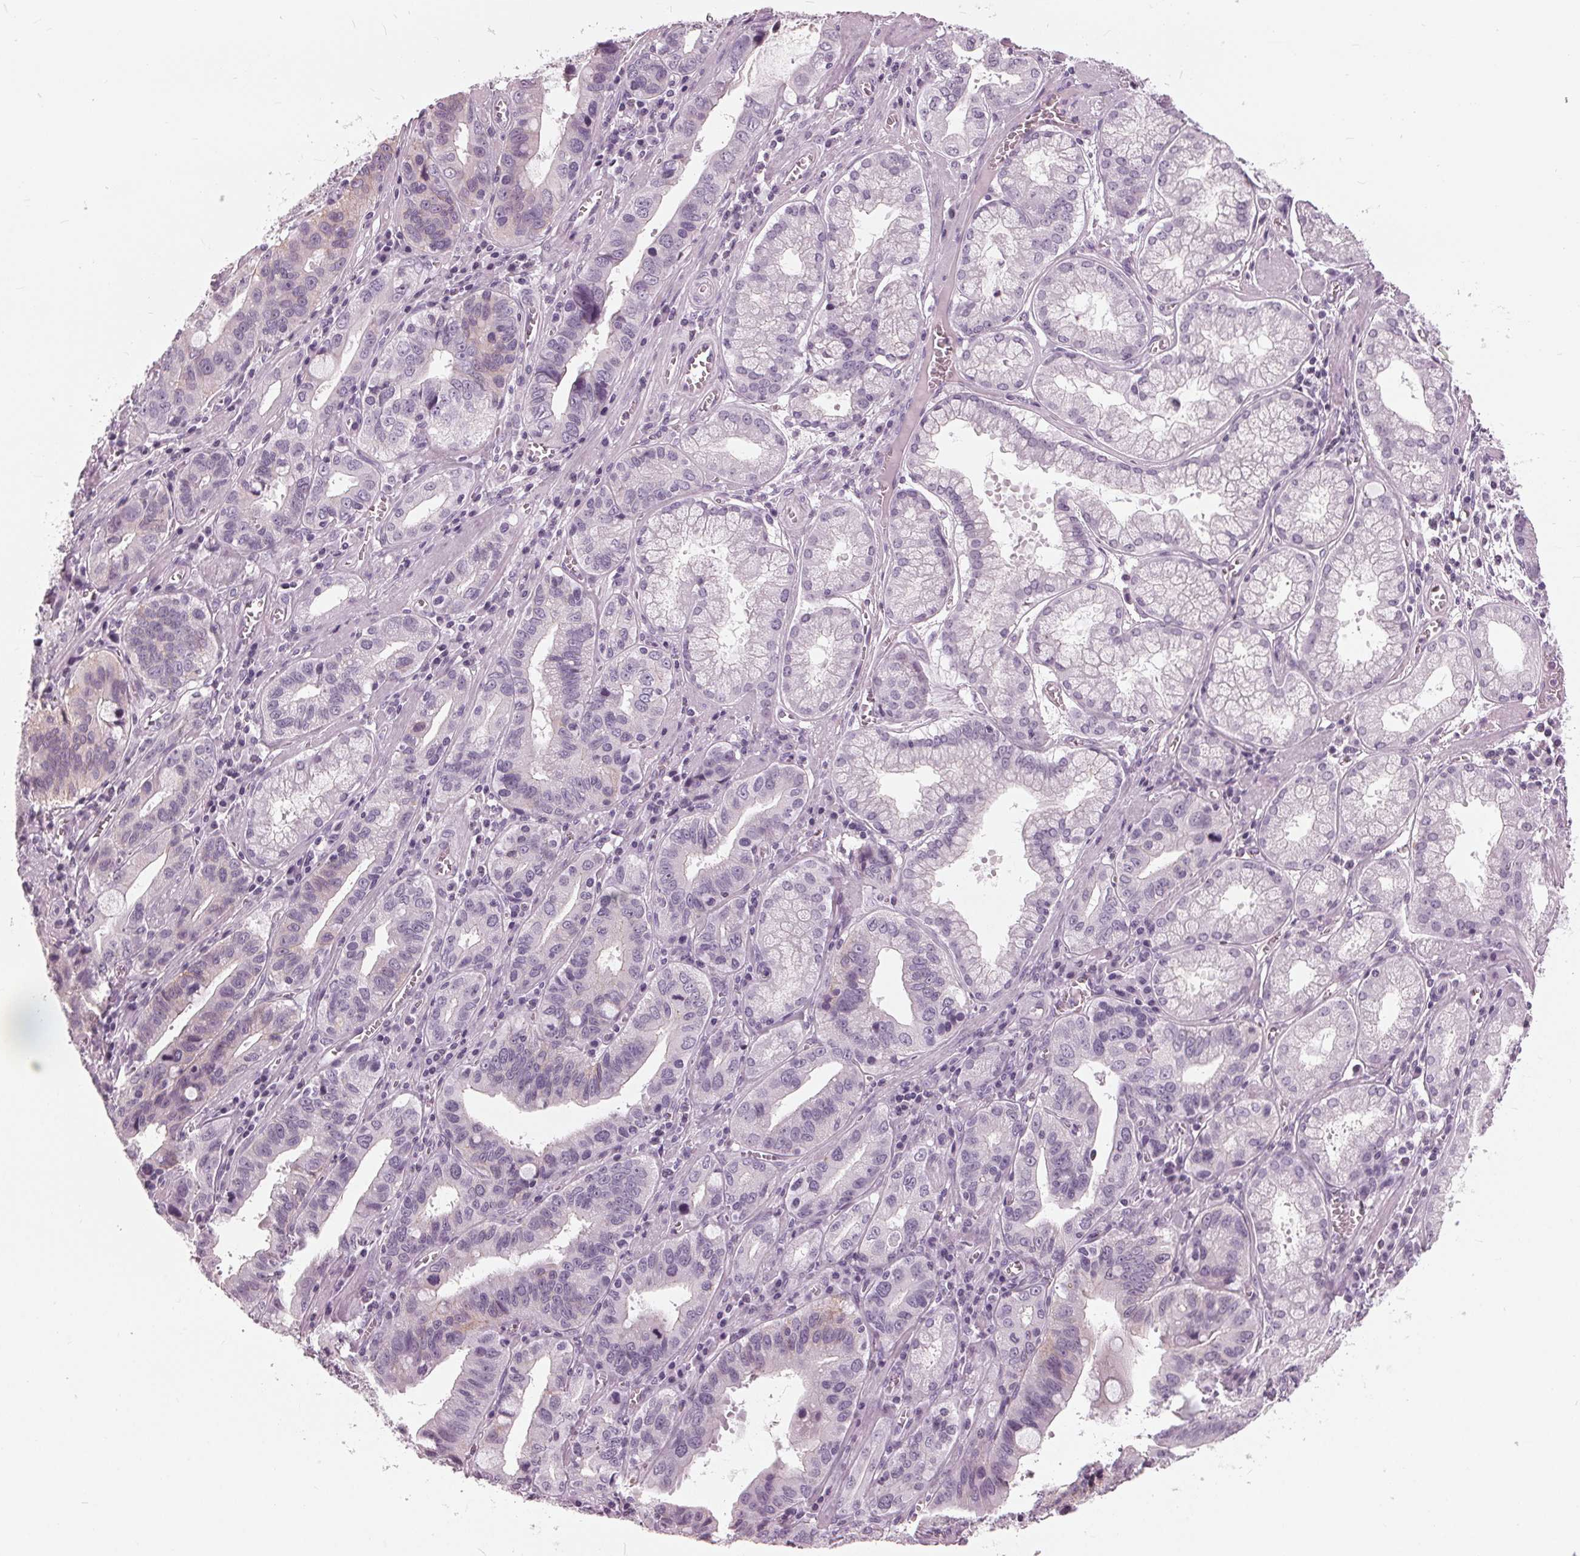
{"staining": {"intensity": "negative", "quantity": "none", "location": "none"}, "tissue": "stomach cancer", "cell_type": "Tumor cells", "image_type": "cancer", "snomed": [{"axis": "morphology", "description": "Adenocarcinoma, NOS"}, {"axis": "topography", "description": "Stomach, lower"}], "caption": "An IHC photomicrograph of adenocarcinoma (stomach) is shown. There is no staining in tumor cells of adenocarcinoma (stomach).", "gene": "SLC9A4", "patient": {"sex": "female", "age": 76}}